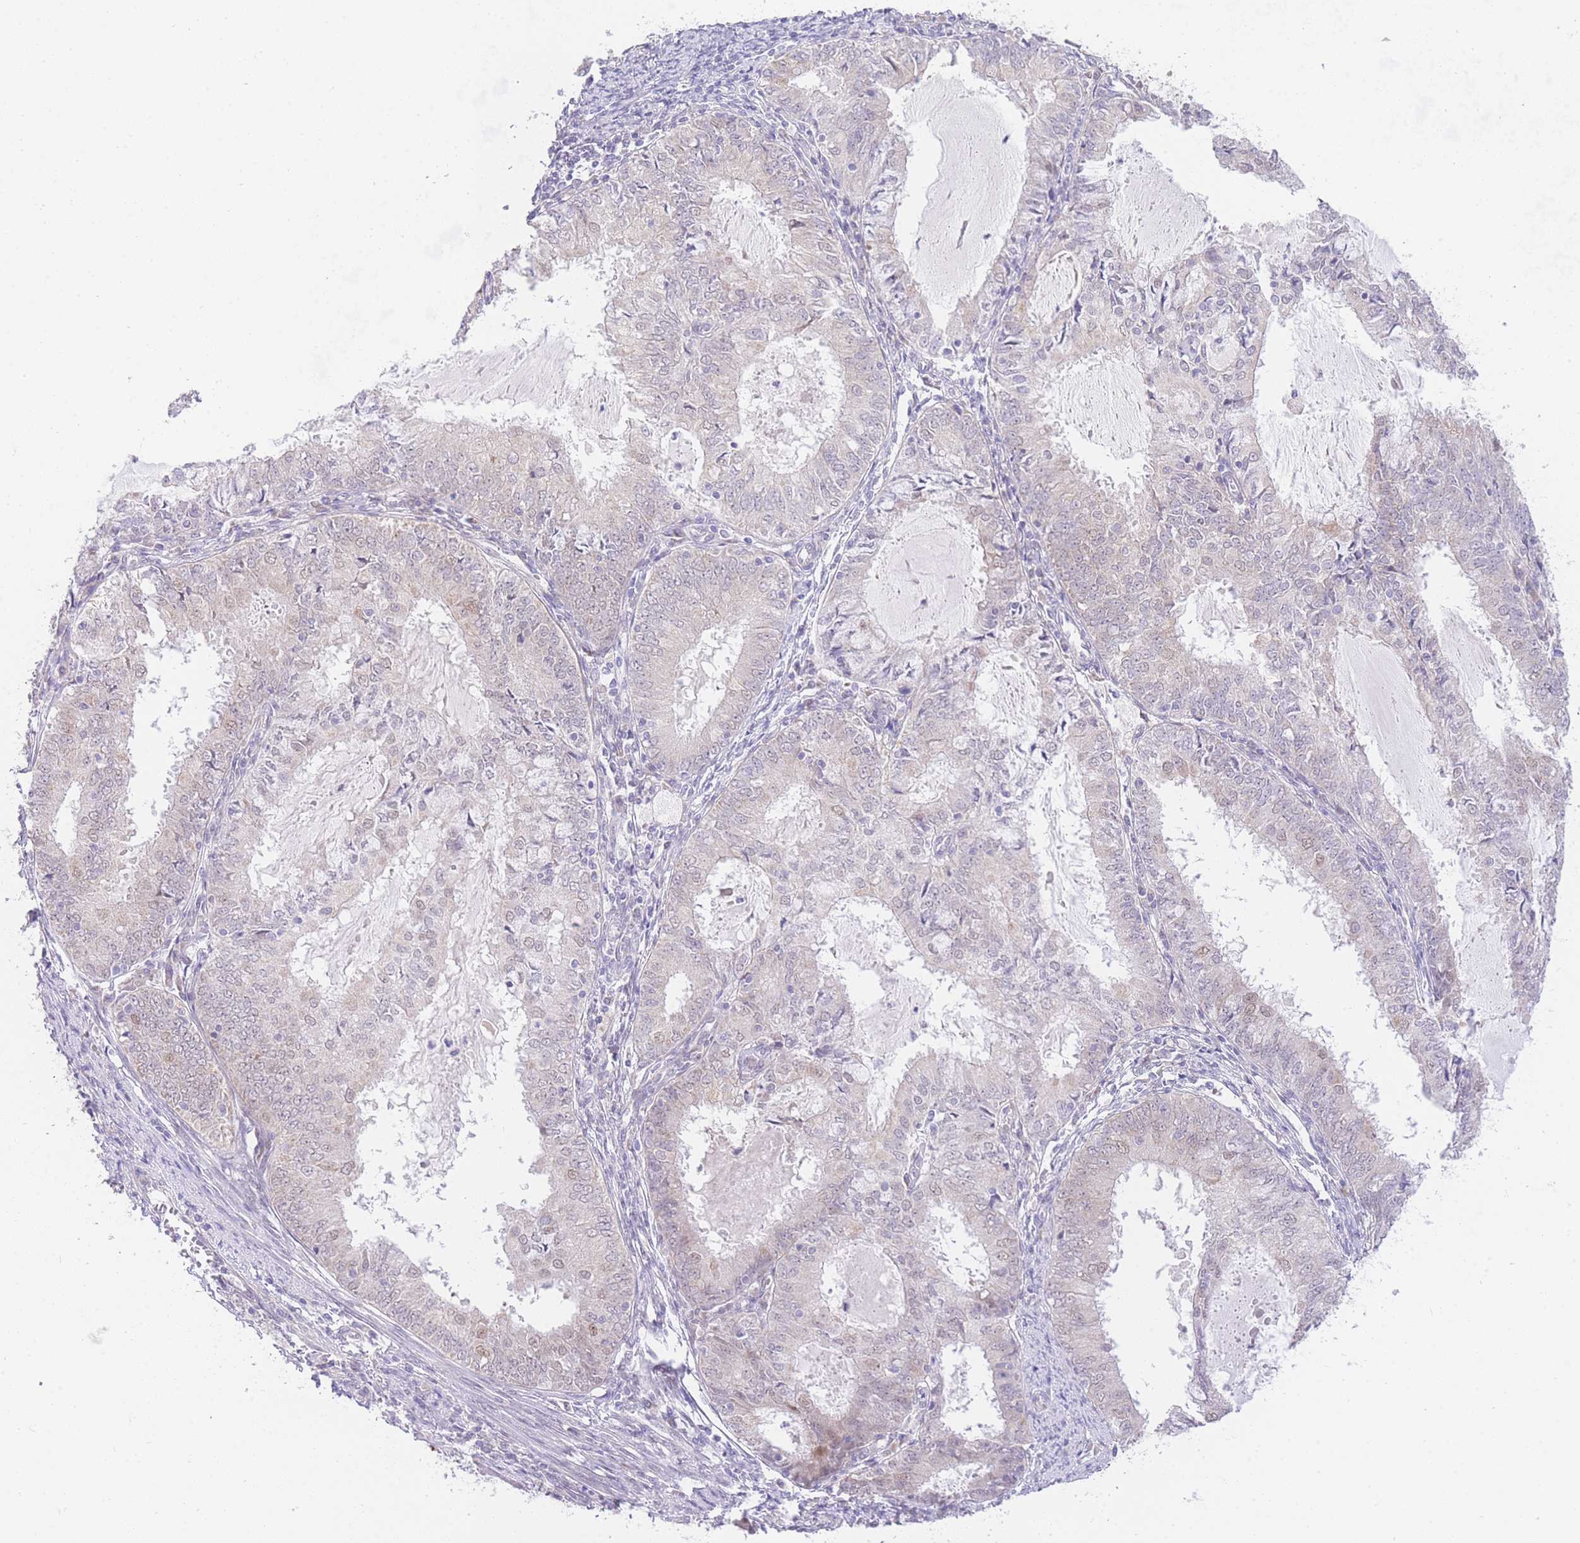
{"staining": {"intensity": "negative", "quantity": "none", "location": "none"}, "tissue": "endometrial cancer", "cell_type": "Tumor cells", "image_type": "cancer", "snomed": [{"axis": "morphology", "description": "Adenocarcinoma, NOS"}, {"axis": "topography", "description": "Endometrium"}], "caption": "This is a micrograph of IHC staining of adenocarcinoma (endometrial), which shows no expression in tumor cells.", "gene": "UBXN7", "patient": {"sex": "female", "age": 57}}